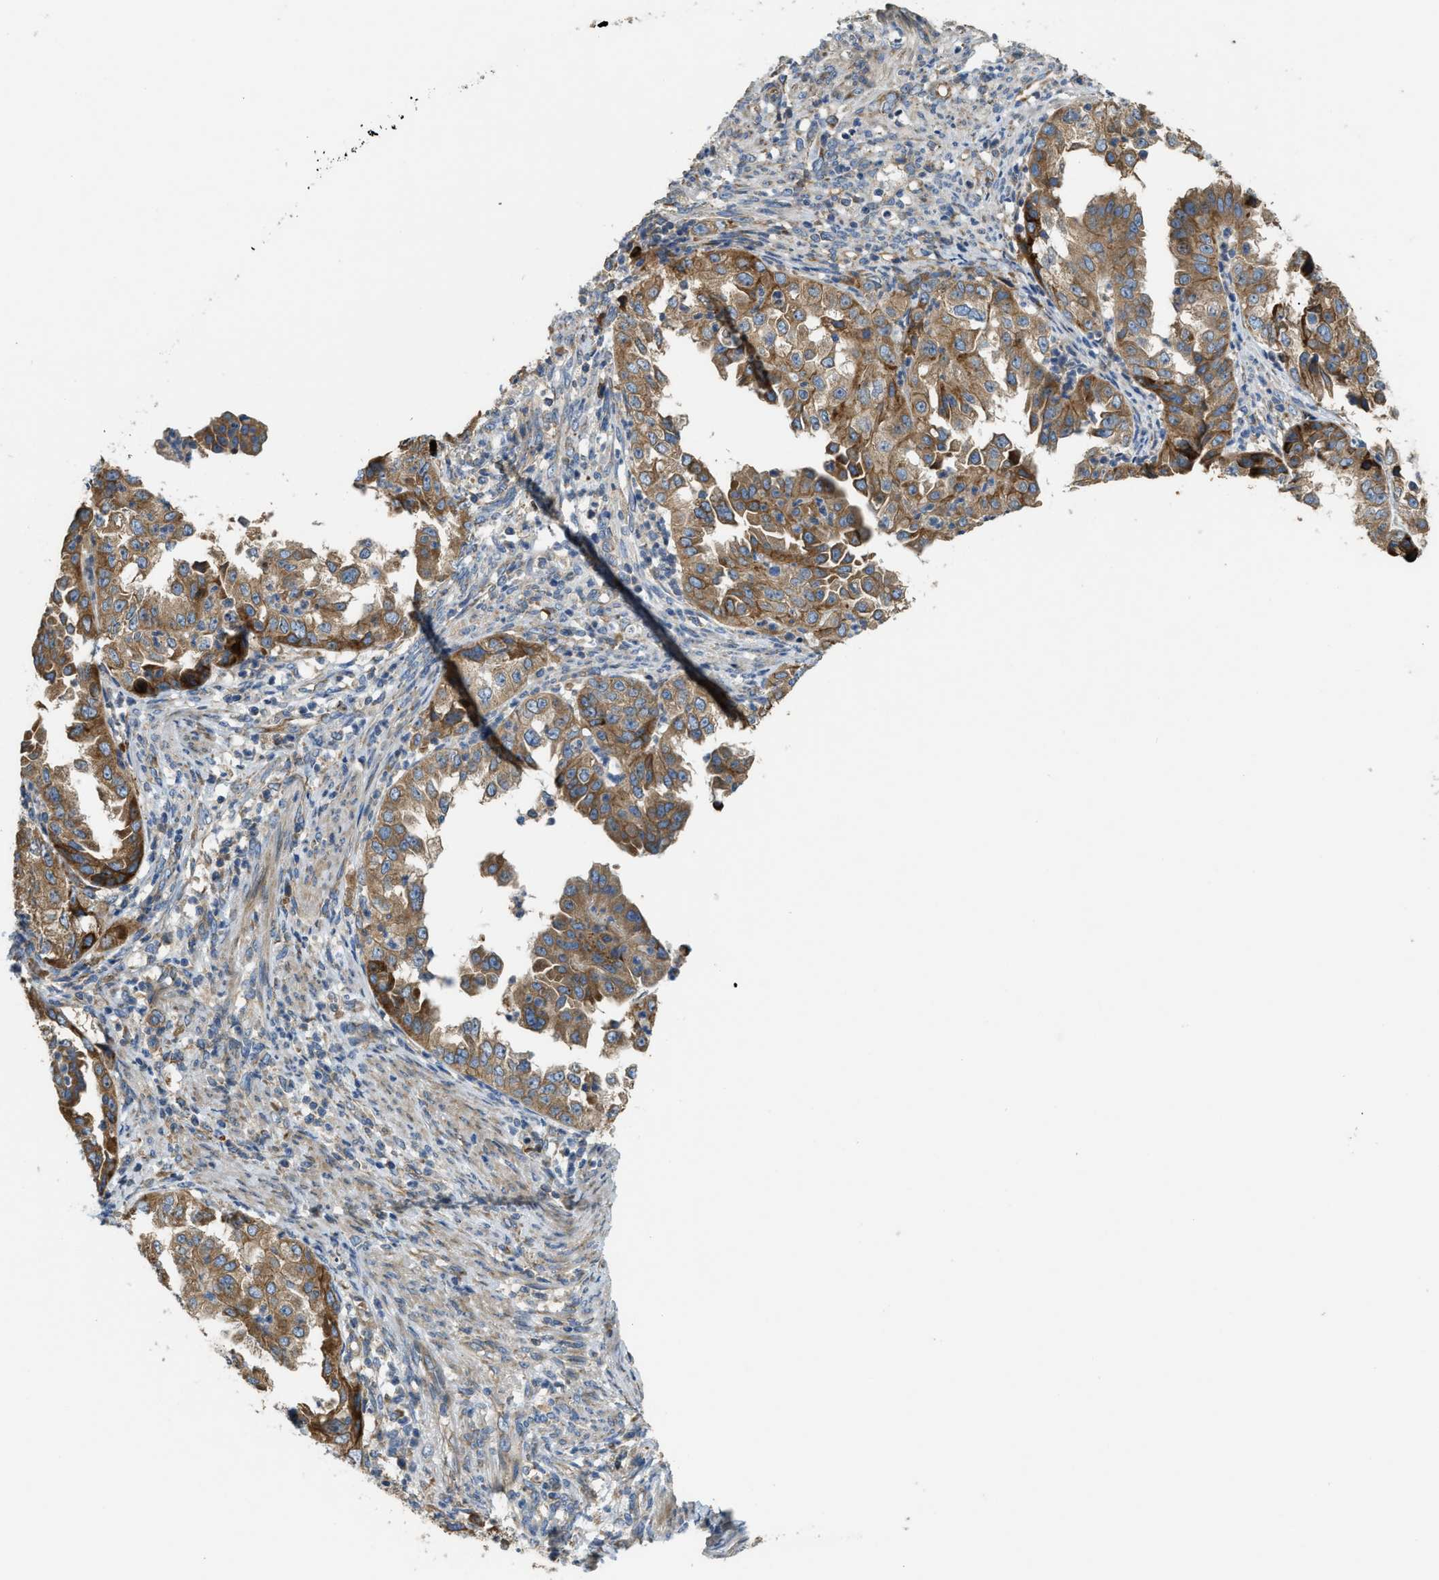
{"staining": {"intensity": "moderate", "quantity": ">75%", "location": "cytoplasmic/membranous"}, "tissue": "endometrial cancer", "cell_type": "Tumor cells", "image_type": "cancer", "snomed": [{"axis": "morphology", "description": "Adenocarcinoma, NOS"}, {"axis": "topography", "description": "Endometrium"}], "caption": "A high-resolution image shows immunohistochemistry staining of endometrial cancer, which demonstrates moderate cytoplasmic/membranous expression in approximately >75% of tumor cells.", "gene": "TMEM68", "patient": {"sex": "female", "age": 85}}